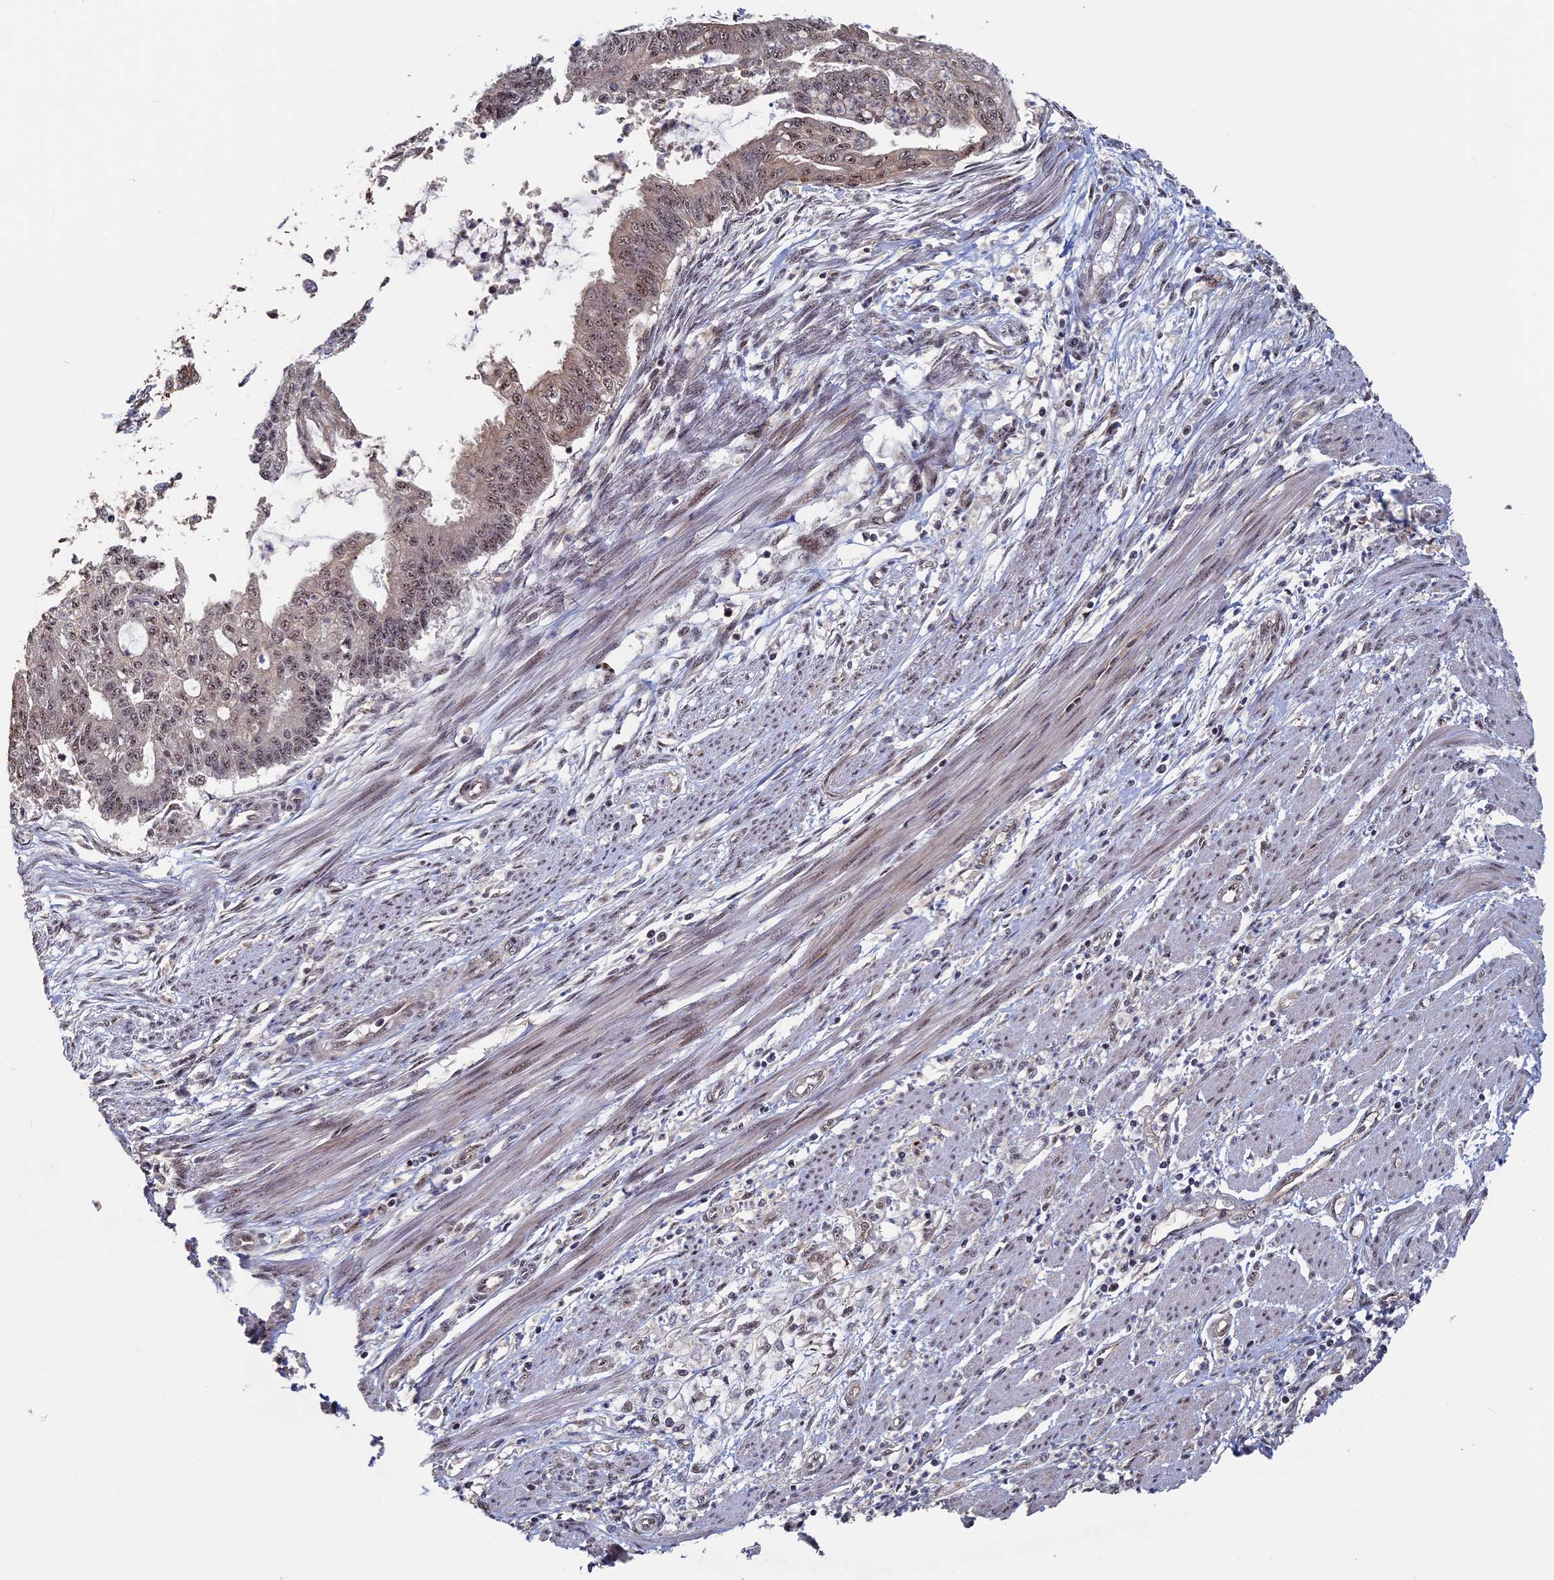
{"staining": {"intensity": "weak", "quantity": "25%-75%", "location": "nuclear"}, "tissue": "endometrial cancer", "cell_type": "Tumor cells", "image_type": "cancer", "snomed": [{"axis": "morphology", "description": "Adenocarcinoma, NOS"}, {"axis": "topography", "description": "Endometrium"}], "caption": "Protein analysis of adenocarcinoma (endometrial) tissue demonstrates weak nuclear positivity in about 25%-75% of tumor cells.", "gene": "KIAA1328", "patient": {"sex": "female", "age": 73}}